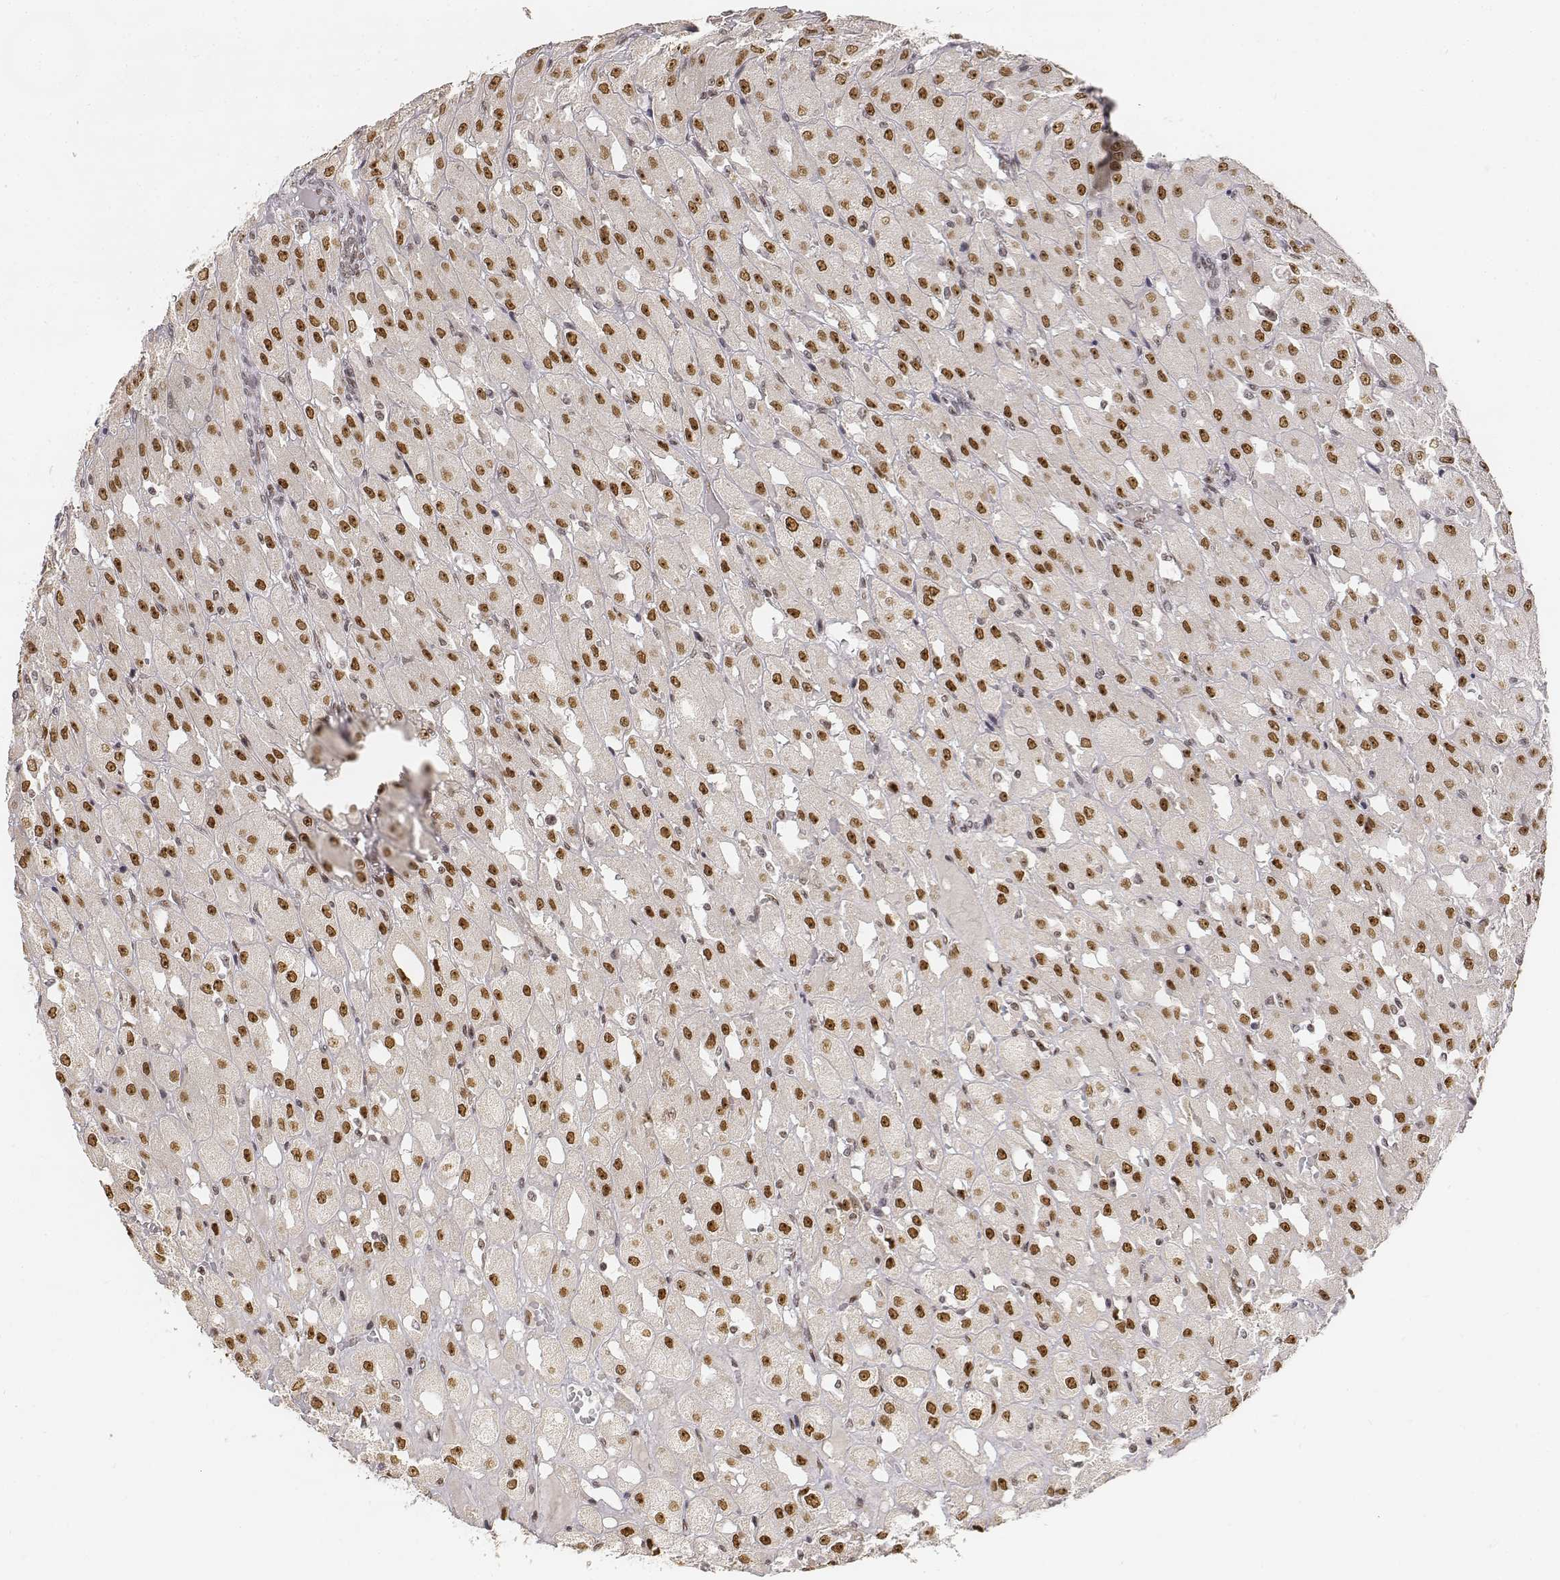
{"staining": {"intensity": "moderate", "quantity": ">75%", "location": "nuclear"}, "tissue": "renal cancer", "cell_type": "Tumor cells", "image_type": "cancer", "snomed": [{"axis": "morphology", "description": "Adenocarcinoma, NOS"}, {"axis": "topography", "description": "Kidney"}], "caption": "Tumor cells display medium levels of moderate nuclear staining in about >75% of cells in renal cancer (adenocarcinoma). (DAB (3,3'-diaminobenzidine) IHC, brown staining for protein, blue staining for nuclei).", "gene": "PHF6", "patient": {"sex": "male", "age": 72}}